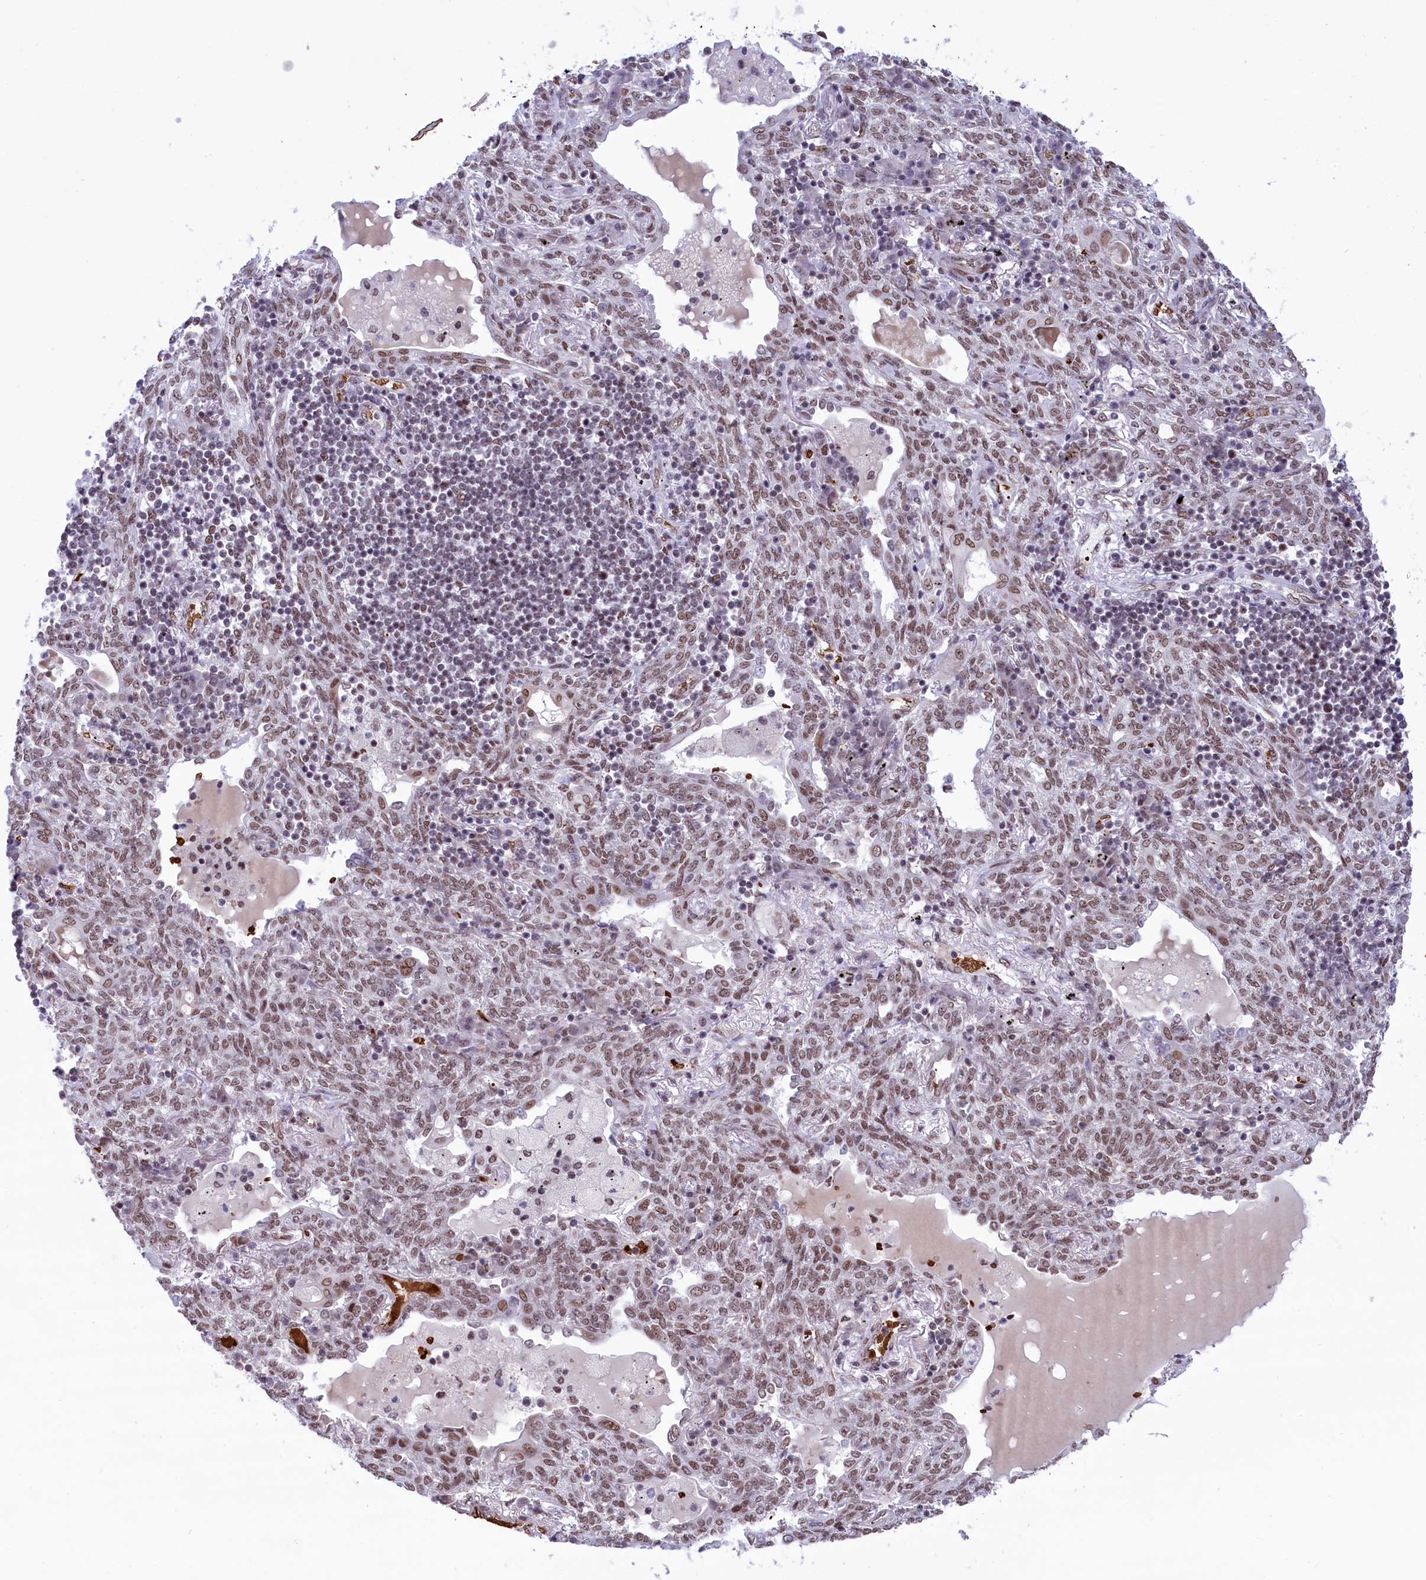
{"staining": {"intensity": "weak", "quantity": ">75%", "location": "nuclear"}, "tissue": "lung cancer", "cell_type": "Tumor cells", "image_type": "cancer", "snomed": [{"axis": "morphology", "description": "Squamous cell carcinoma, NOS"}, {"axis": "topography", "description": "Lung"}], "caption": "A brown stain labels weak nuclear positivity of a protein in lung squamous cell carcinoma tumor cells.", "gene": "MPHOSPH8", "patient": {"sex": "female", "age": 70}}